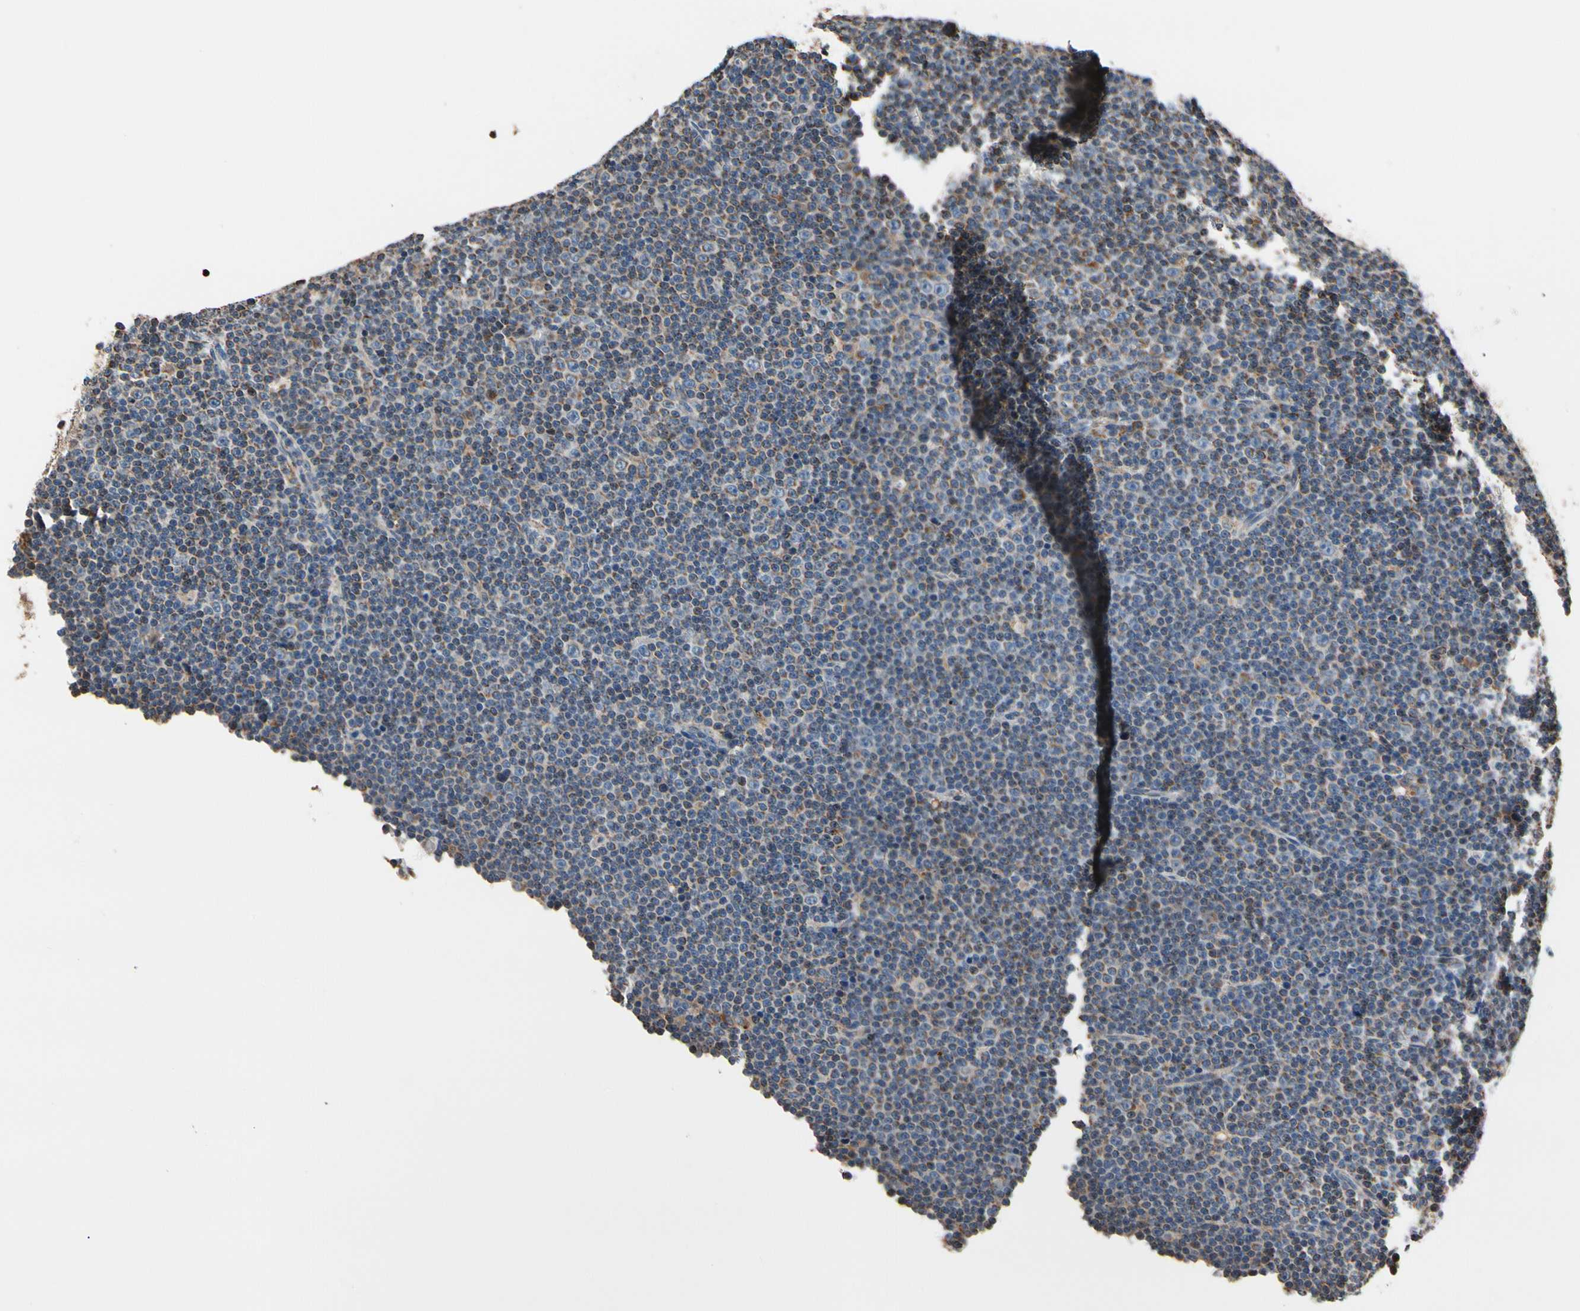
{"staining": {"intensity": "moderate", "quantity": "25%-75%", "location": "cytoplasmic/membranous"}, "tissue": "lymphoma", "cell_type": "Tumor cells", "image_type": "cancer", "snomed": [{"axis": "morphology", "description": "Malignant lymphoma, non-Hodgkin's type, Low grade"}, {"axis": "topography", "description": "Lymph node"}], "caption": "The photomicrograph exhibits a brown stain indicating the presence of a protein in the cytoplasmic/membranous of tumor cells in lymphoma.", "gene": "TMEM176A", "patient": {"sex": "female", "age": 67}}